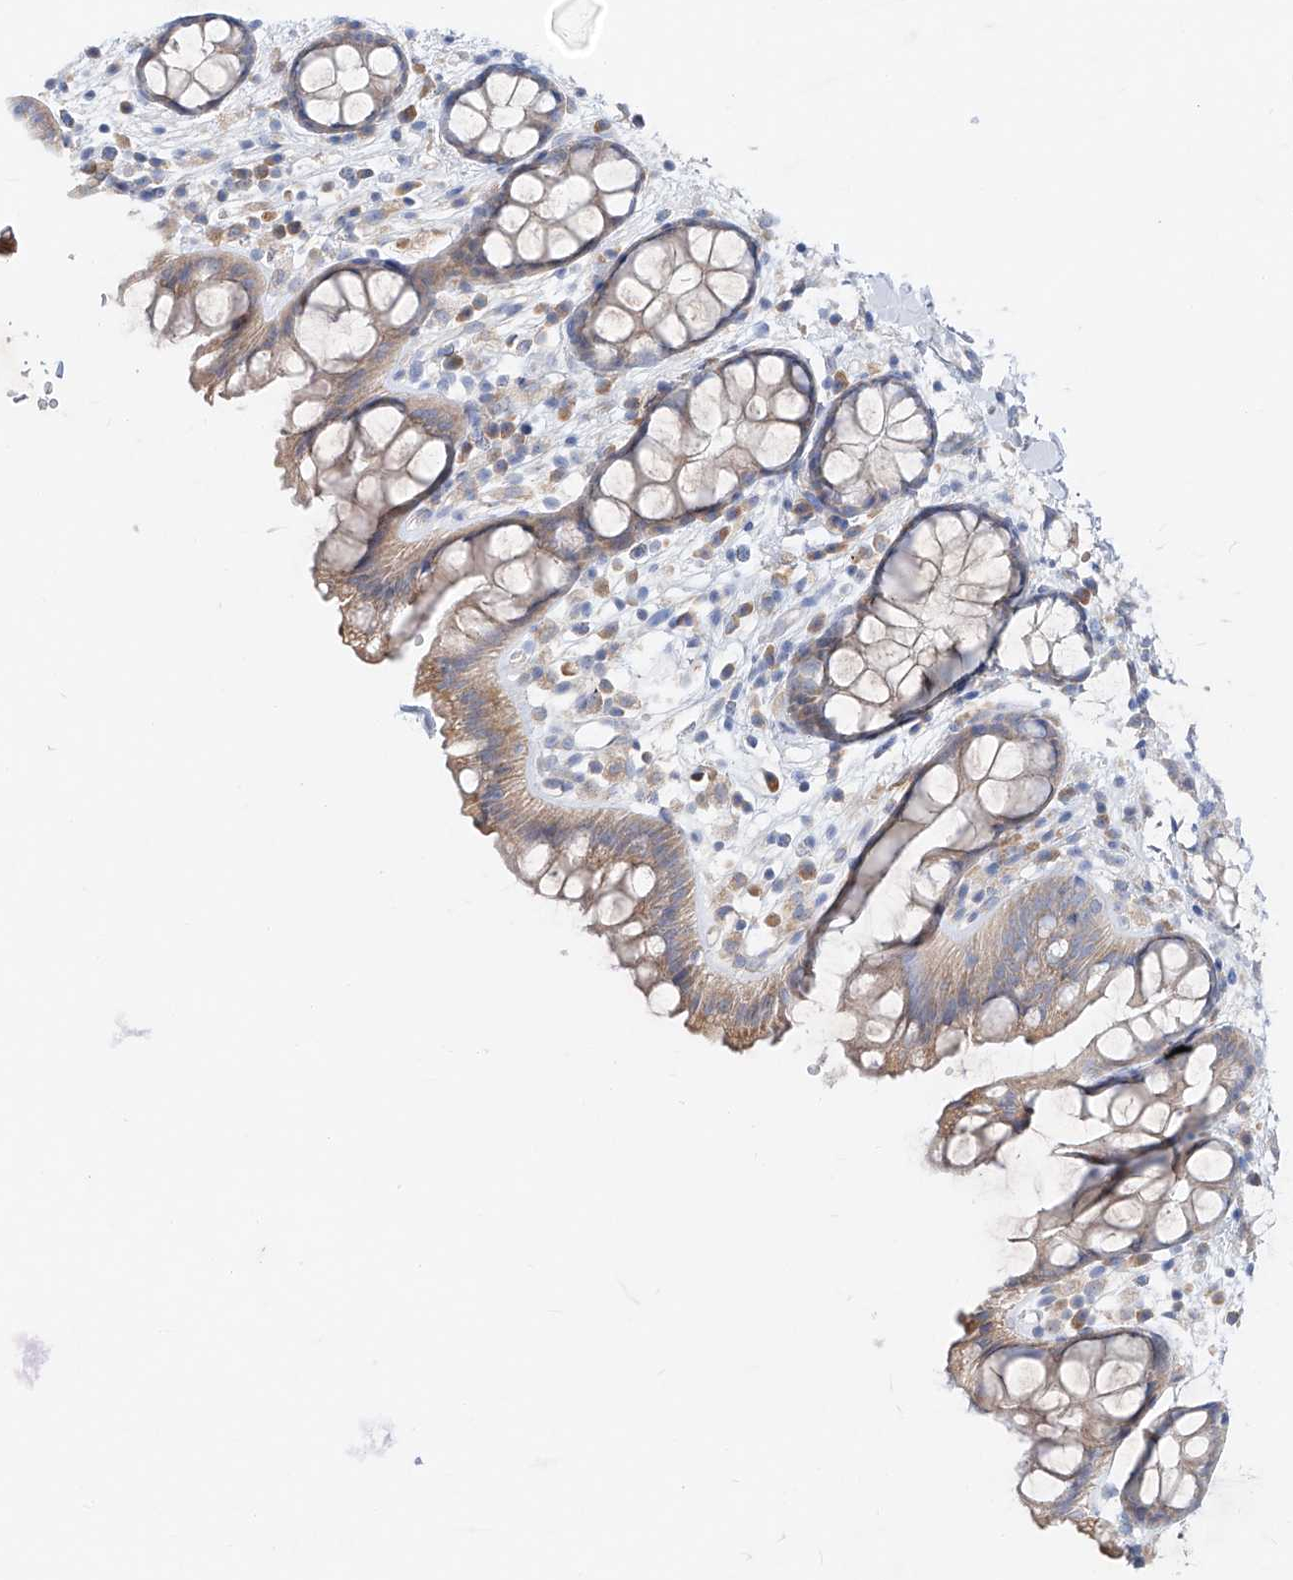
{"staining": {"intensity": "weak", "quantity": "<25%", "location": "cytoplasmic/membranous"}, "tissue": "rectum", "cell_type": "Glandular cells", "image_type": "normal", "snomed": [{"axis": "morphology", "description": "Normal tissue, NOS"}, {"axis": "topography", "description": "Rectum"}], "caption": "A micrograph of human rectum is negative for staining in glandular cells. (Immunohistochemistry, brightfield microscopy, high magnification).", "gene": "UFL1", "patient": {"sex": "female", "age": 65}}